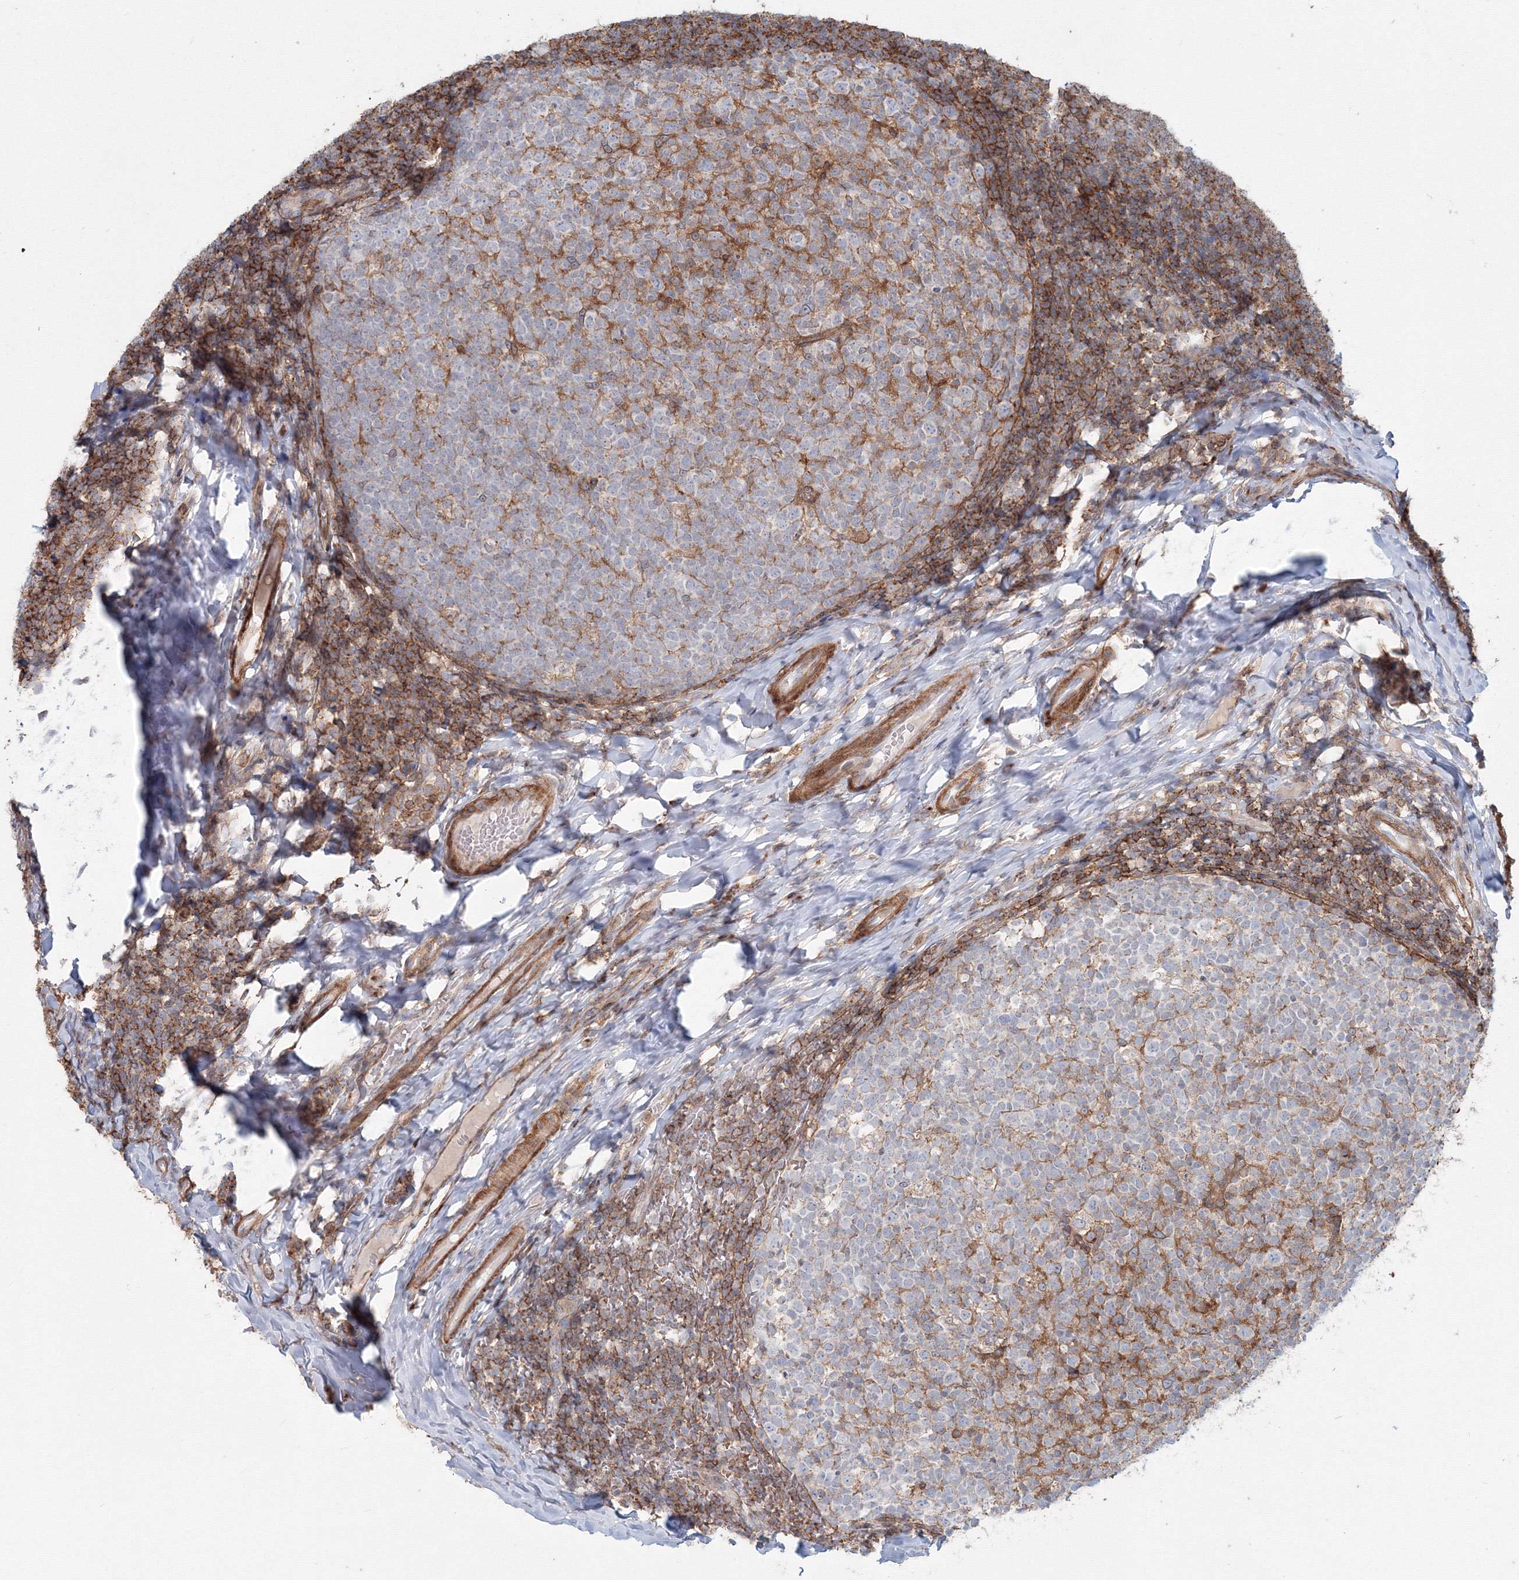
{"staining": {"intensity": "moderate", "quantity": "<25%", "location": "cytoplasmic/membranous"}, "tissue": "tonsil", "cell_type": "Germinal center cells", "image_type": "normal", "snomed": [{"axis": "morphology", "description": "Normal tissue, NOS"}, {"axis": "topography", "description": "Tonsil"}], "caption": "Tonsil stained with DAB immunohistochemistry reveals low levels of moderate cytoplasmic/membranous expression in approximately <25% of germinal center cells.", "gene": "SH3PXD2A", "patient": {"sex": "female", "age": 19}}